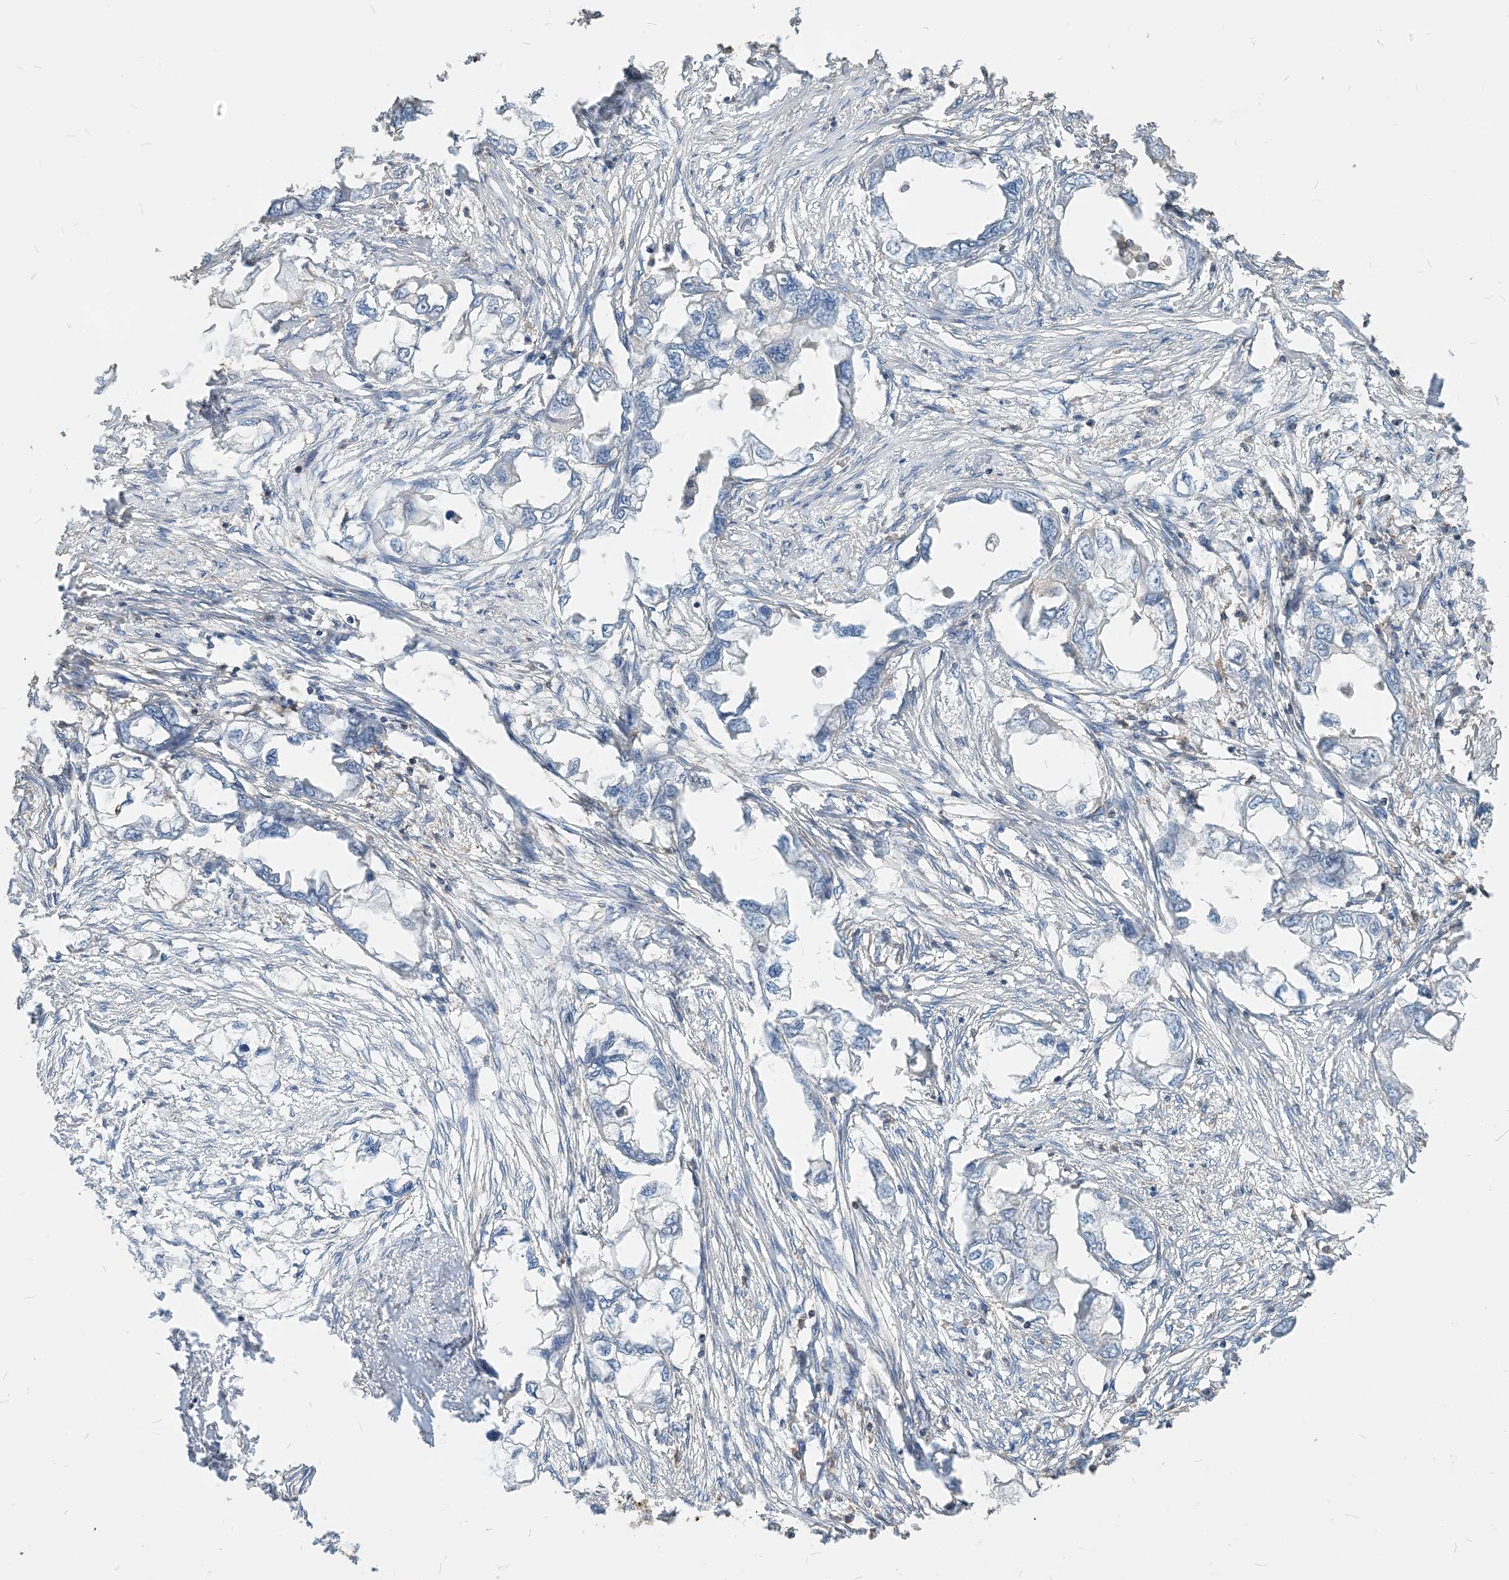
{"staining": {"intensity": "negative", "quantity": "none", "location": "none"}, "tissue": "endometrial cancer", "cell_type": "Tumor cells", "image_type": "cancer", "snomed": [{"axis": "morphology", "description": "Adenocarcinoma, NOS"}, {"axis": "morphology", "description": "Adenocarcinoma, metastatic, NOS"}, {"axis": "topography", "description": "Adipose tissue"}, {"axis": "topography", "description": "Endometrium"}], "caption": "The IHC micrograph has no significant expression in tumor cells of endometrial metastatic adenocarcinoma tissue.", "gene": "PARVG", "patient": {"sex": "female", "age": 67}}